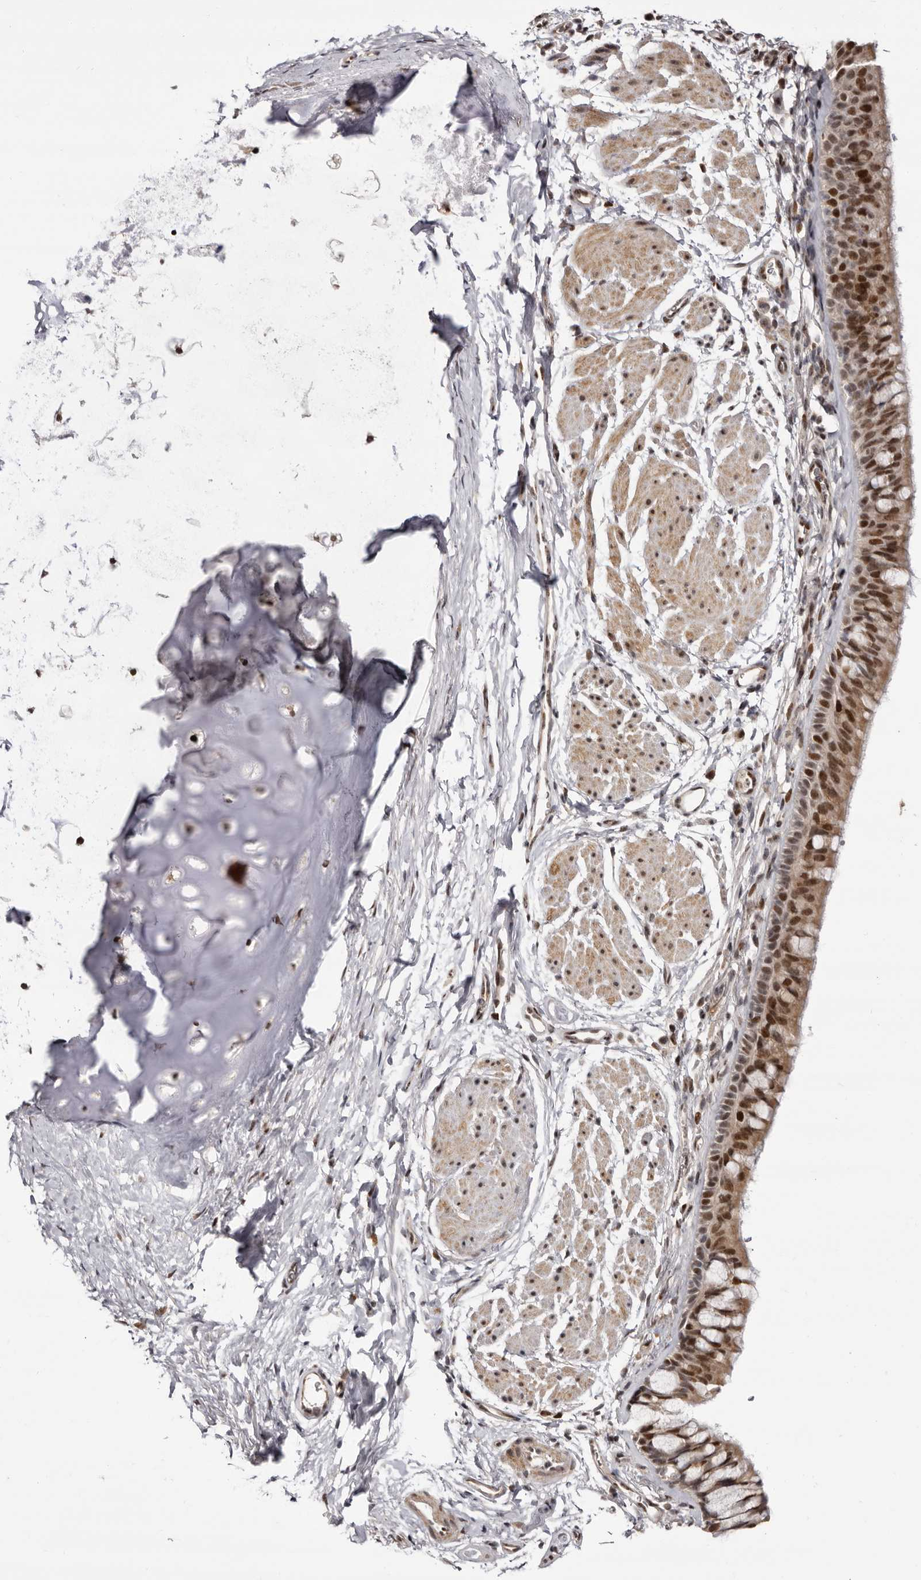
{"staining": {"intensity": "strong", "quantity": "<25%", "location": "cytoplasmic/membranous,nuclear"}, "tissue": "bronchus", "cell_type": "Respiratory epithelial cells", "image_type": "normal", "snomed": [{"axis": "morphology", "description": "Normal tissue, NOS"}, {"axis": "topography", "description": "Cartilage tissue"}, {"axis": "topography", "description": "Bronchus"}], "caption": "DAB immunohistochemical staining of benign human bronchus exhibits strong cytoplasmic/membranous,nuclear protein expression in about <25% of respiratory epithelial cells.", "gene": "ZNF326", "patient": {"sex": "female", "age": 53}}